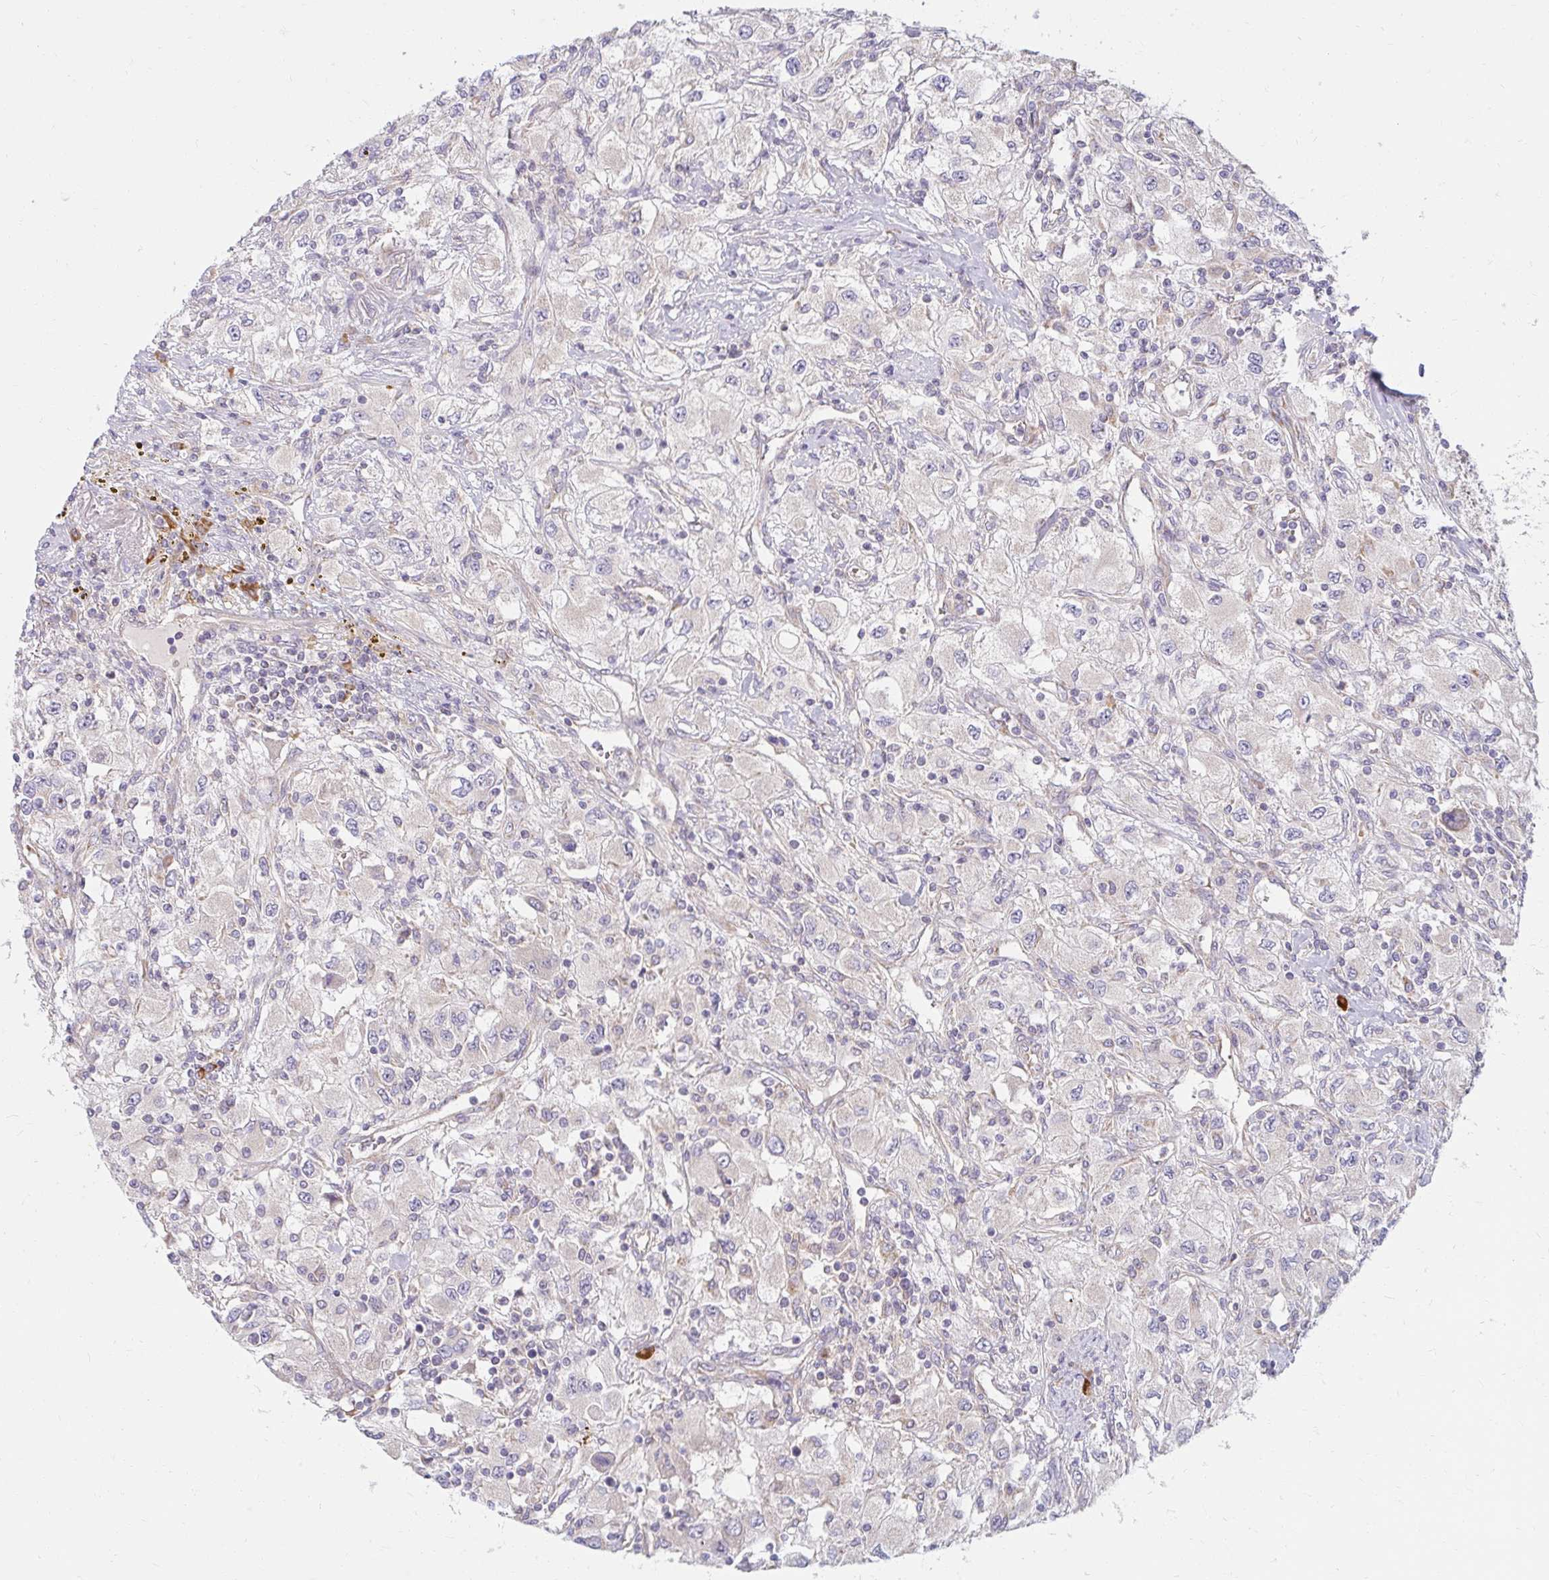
{"staining": {"intensity": "negative", "quantity": "none", "location": "none"}, "tissue": "renal cancer", "cell_type": "Tumor cells", "image_type": "cancer", "snomed": [{"axis": "morphology", "description": "Adenocarcinoma, NOS"}, {"axis": "topography", "description": "Kidney"}], "caption": "Renal cancer stained for a protein using IHC exhibits no expression tumor cells.", "gene": "SKP2", "patient": {"sex": "female", "age": 67}}